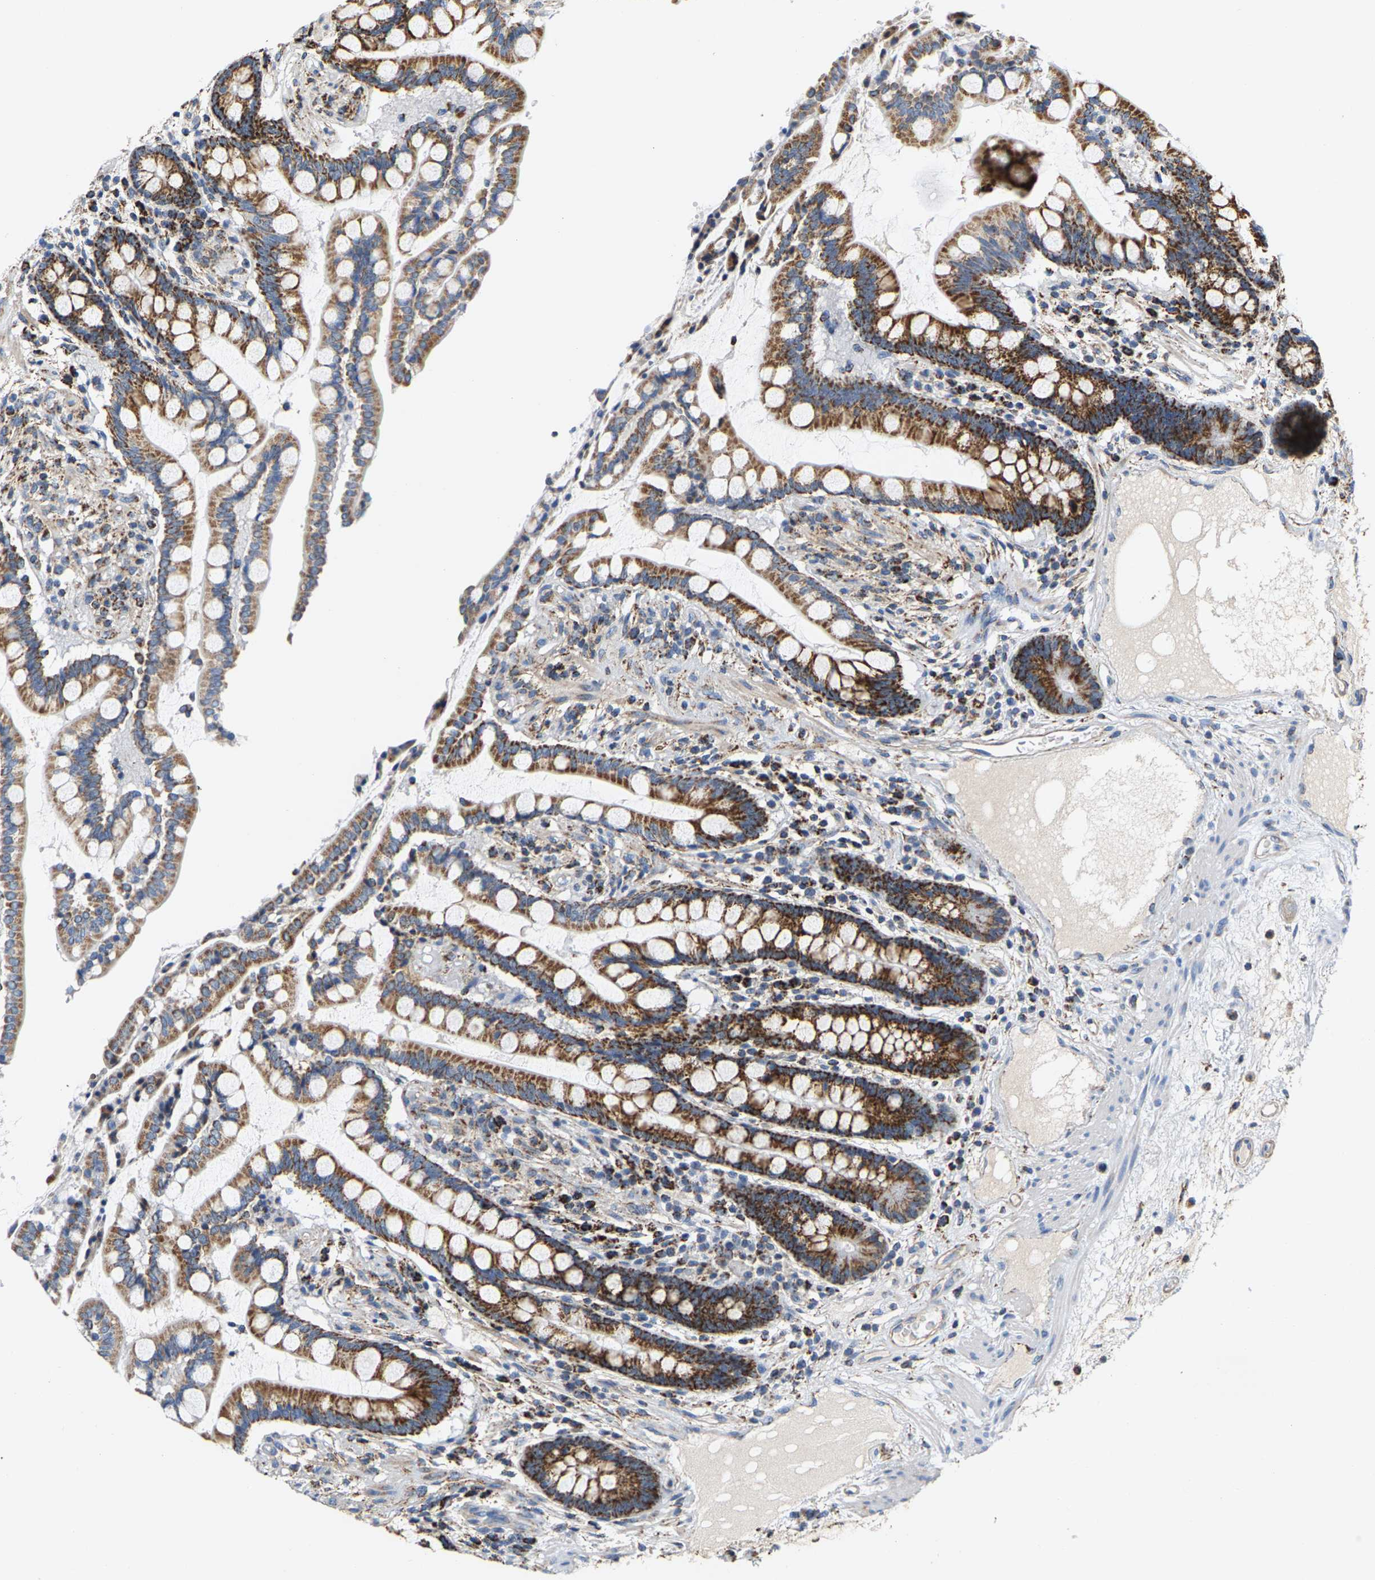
{"staining": {"intensity": "weak", "quantity": ">75%", "location": "cytoplasmic/membranous"}, "tissue": "colon", "cell_type": "Endothelial cells", "image_type": "normal", "snomed": [{"axis": "morphology", "description": "Normal tissue, NOS"}, {"axis": "topography", "description": "Colon"}], "caption": "Protein staining shows weak cytoplasmic/membranous positivity in approximately >75% of endothelial cells in normal colon.", "gene": "SHMT2", "patient": {"sex": "male", "age": 73}}